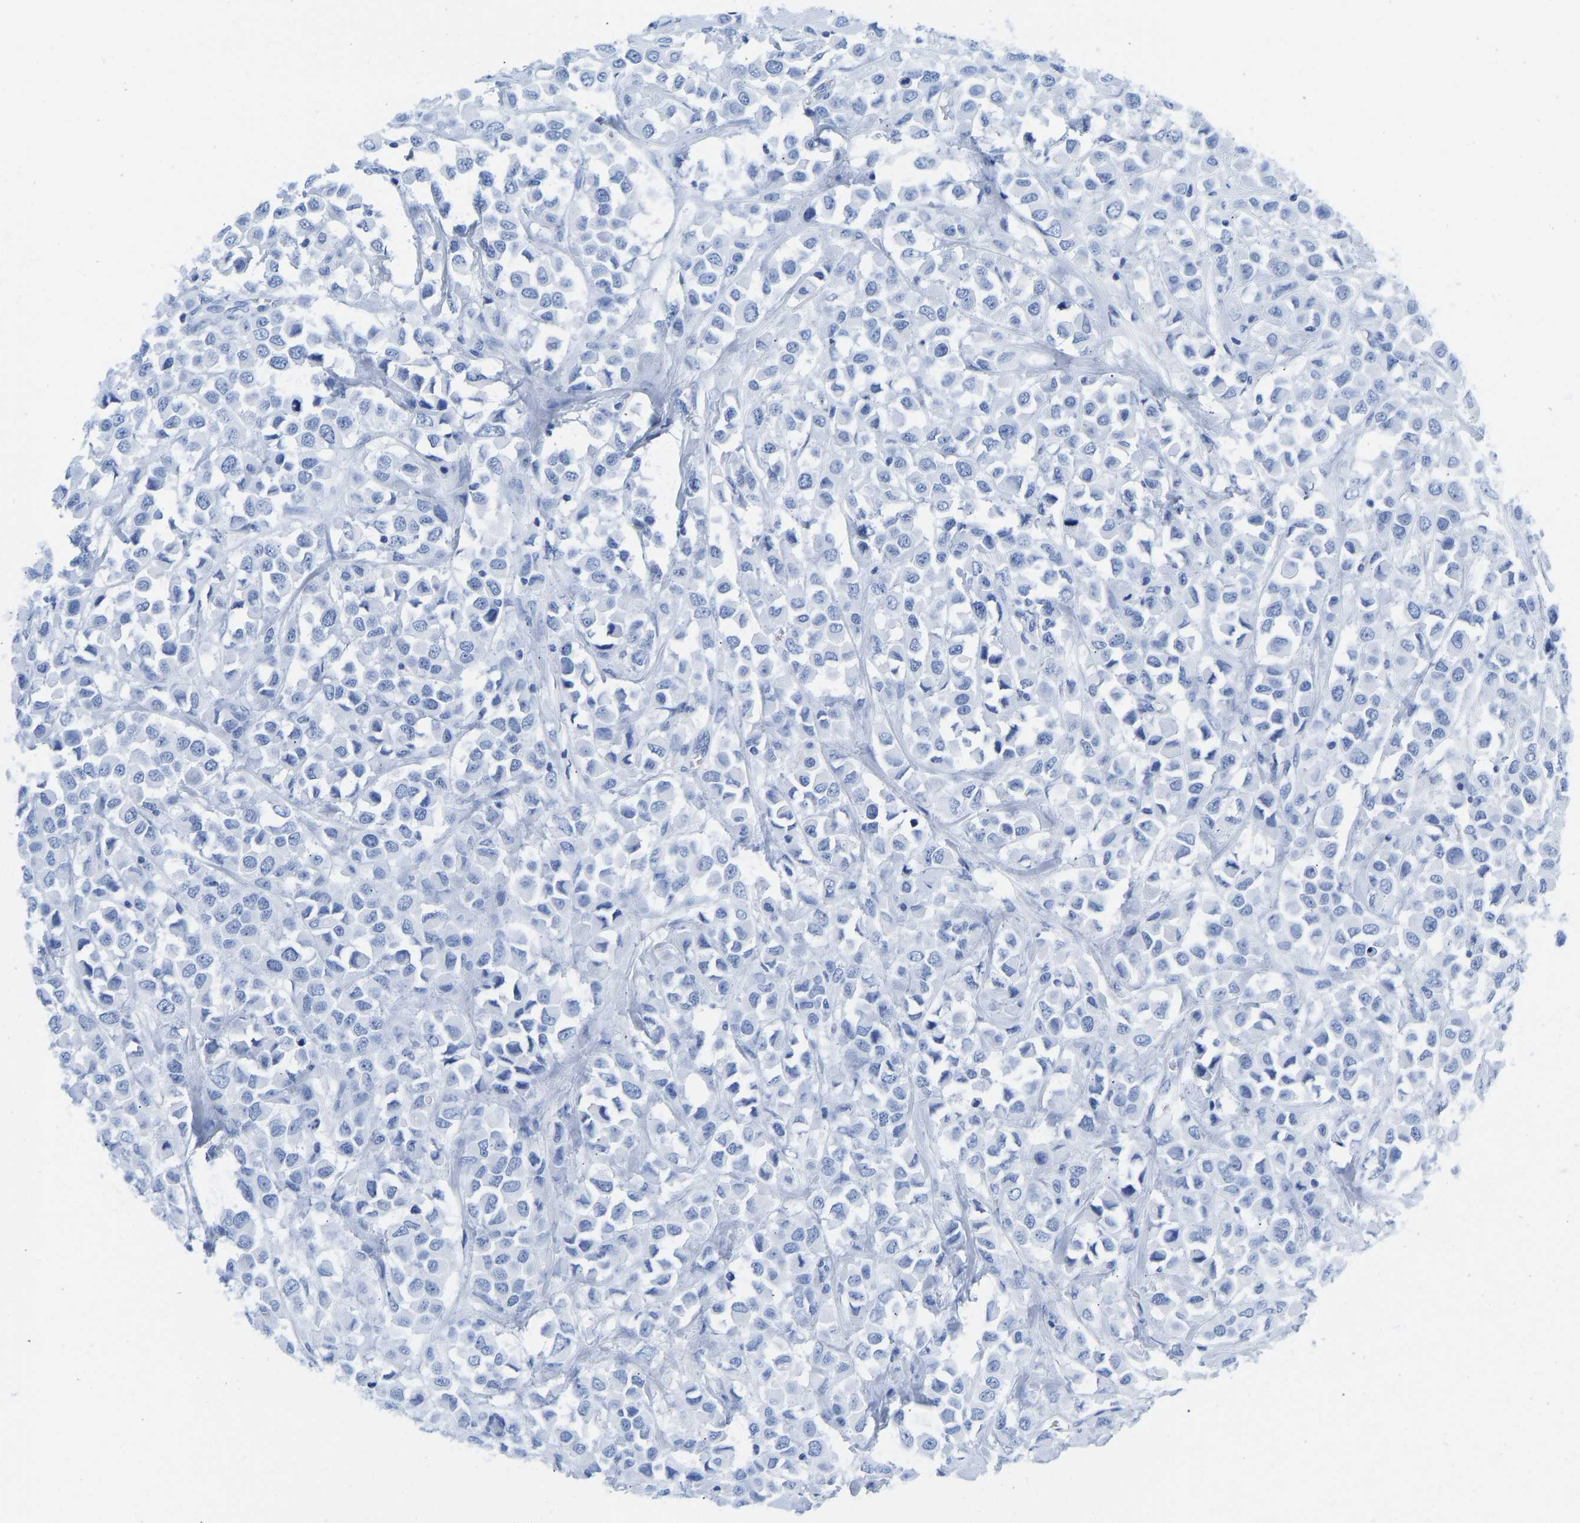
{"staining": {"intensity": "negative", "quantity": "none", "location": "none"}, "tissue": "breast cancer", "cell_type": "Tumor cells", "image_type": "cancer", "snomed": [{"axis": "morphology", "description": "Duct carcinoma"}, {"axis": "topography", "description": "Breast"}], "caption": "Immunohistochemistry image of human breast cancer (infiltrating ductal carcinoma) stained for a protein (brown), which shows no expression in tumor cells.", "gene": "ELMO2", "patient": {"sex": "female", "age": 61}}